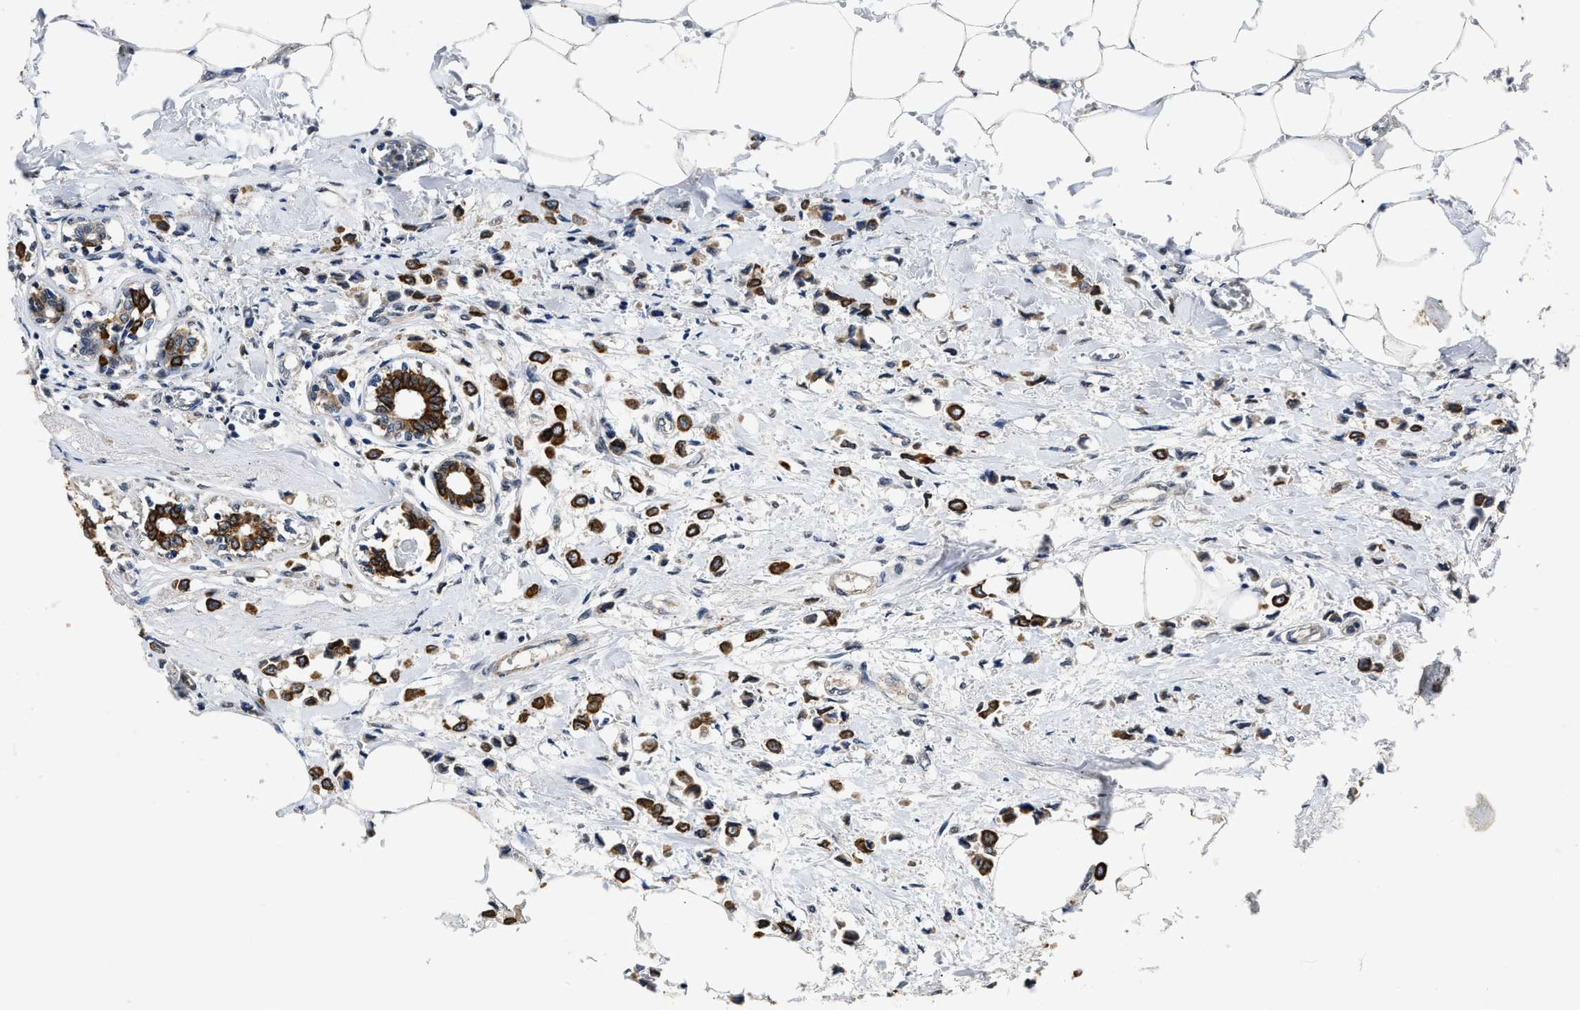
{"staining": {"intensity": "strong", "quantity": ">75%", "location": "cytoplasmic/membranous"}, "tissue": "breast cancer", "cell_type": "Tumor cells", "image_type": "cancer", "snomed": [{"axis": "morphology", "description": "Lobular carcinoma"}, {"axis": "topography", "description": "Breast"}], "caption": "There is high levels of strong cytoplasmic/membranous staining in tumor cells of breast lobular carcinoma, as demonstrated by immunohistochemical staining (brown color).", "gene": "CTNNA1", "patient": {"sex": "female", "age": 51}}